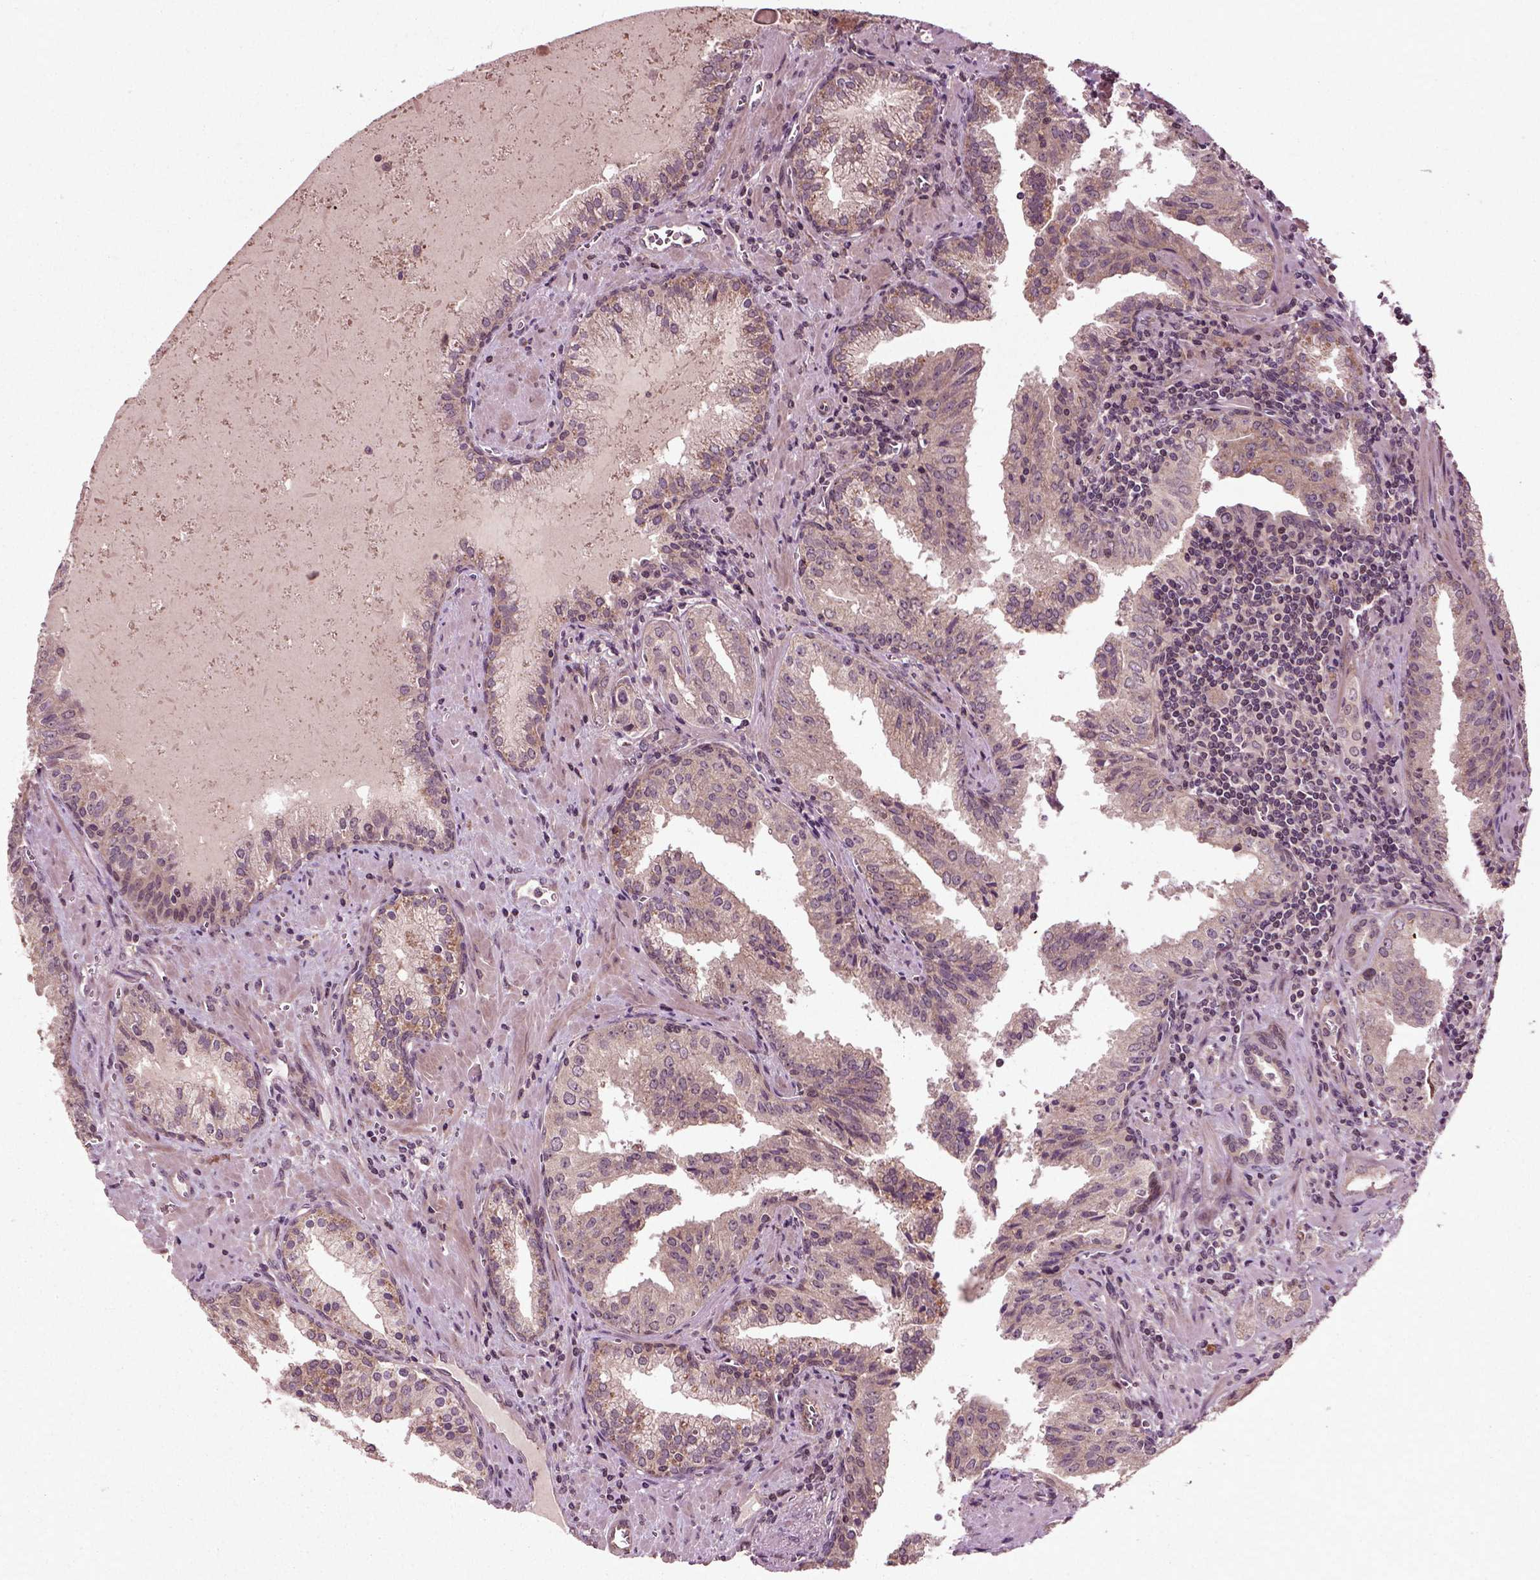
{"staining": {"intensity": "moderate", "quantity": "25%-75%", "location": "cytoplasmic/membranous"}, "tissue": "prostate cancer", "cell_type": "Tumor cells", "image_type": "cancer", "snomed": [{"axis": "morphology", "description": "Adenocarcinoma, High grade"}, {"axis": "topography", "description": "Prostate"}], "caption": "The photomicrograph exhibits staining of high-grade adenocarcinoma (prostate), revealing moderate cytoplasmic/membranous protein staining (brown color) within tumor cells.", "gene": "PLCD3", "patient": {"sex": "male", "age": 68}}